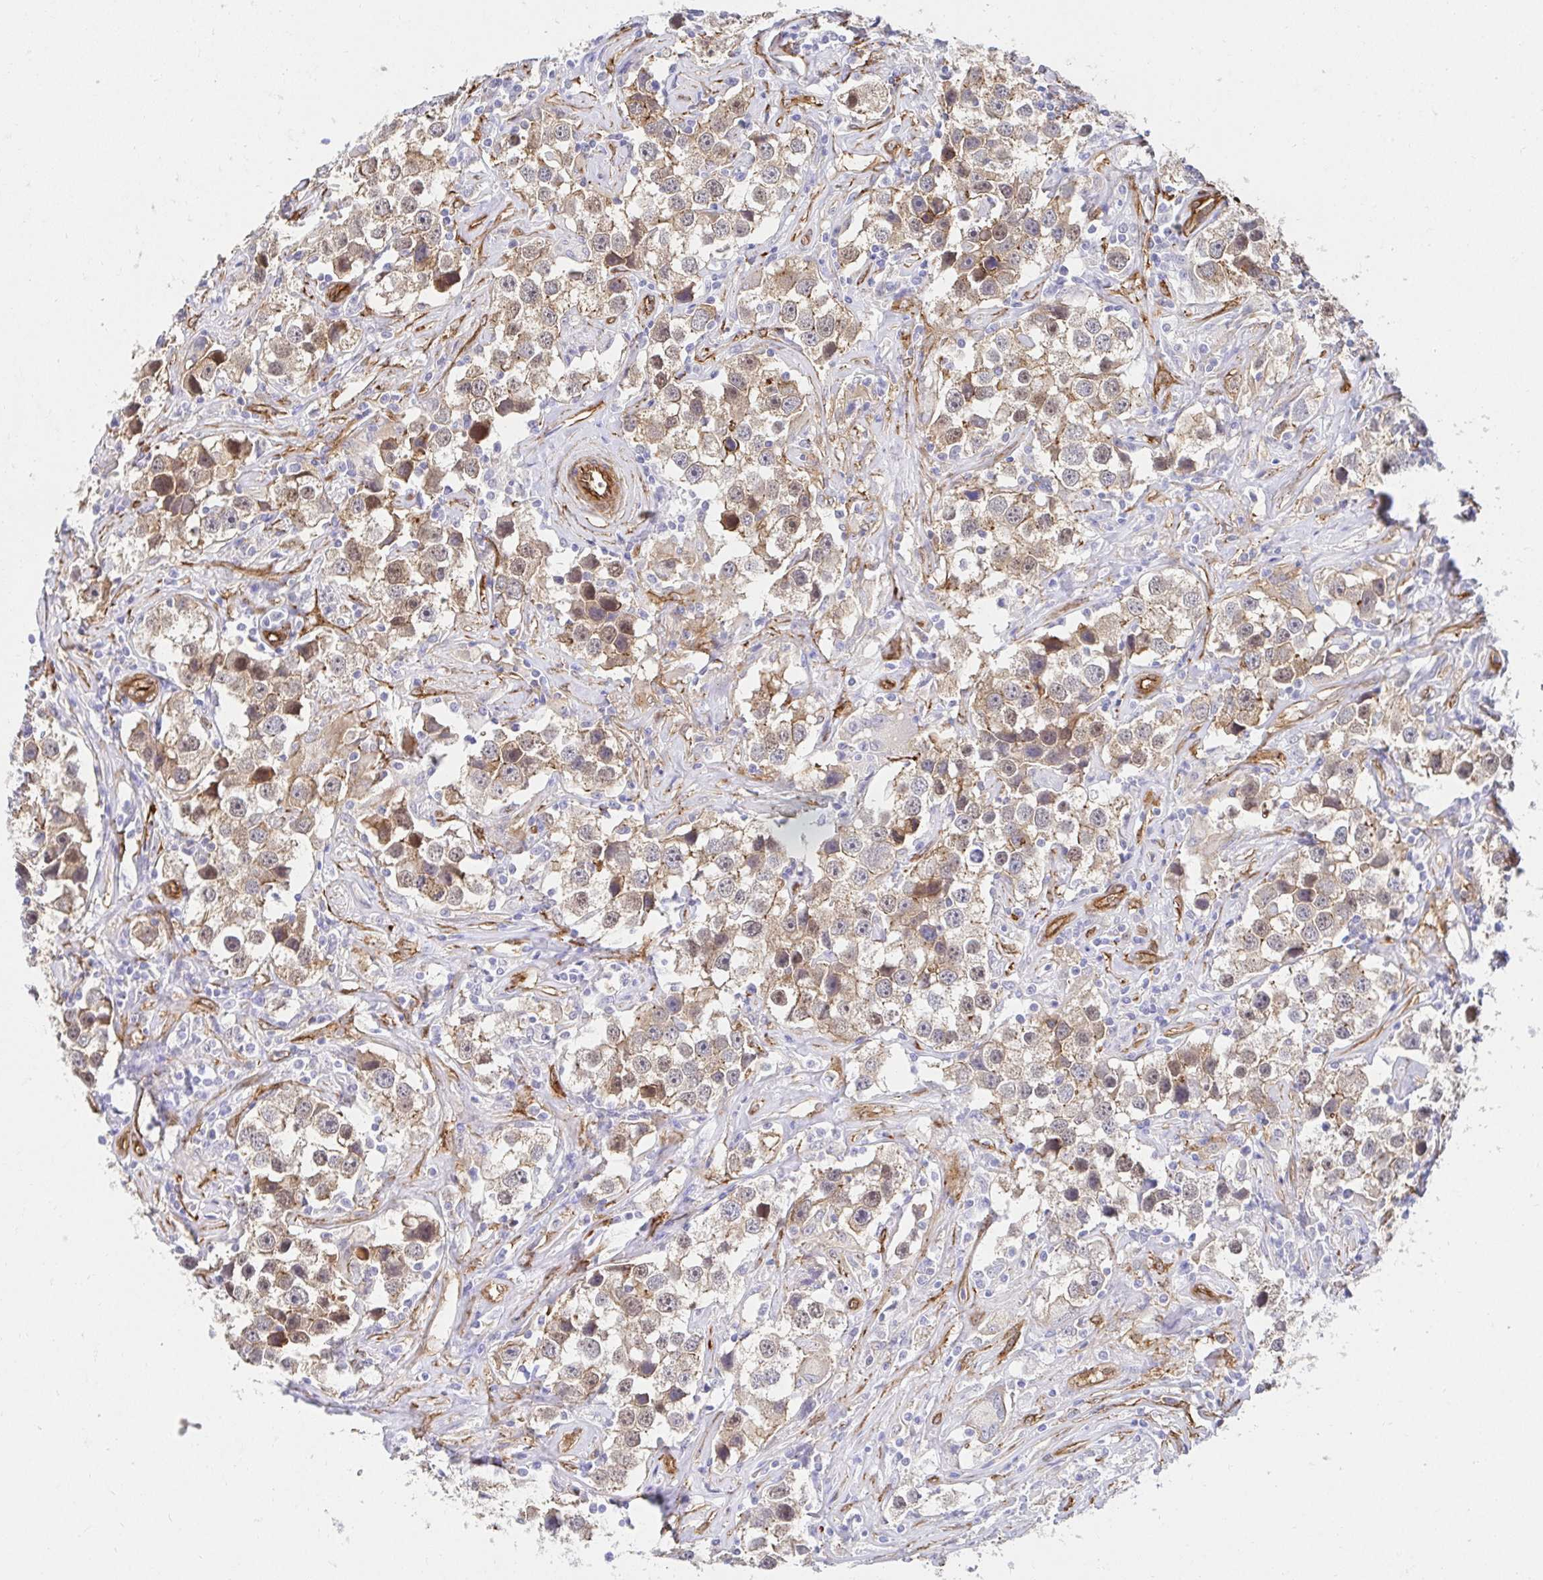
{"staining": {"intensity": "moderate", "quantity": ">75%", "location": "cytoplasmic/membranous"}, "tissue": "testis cancer", "cell_type": "Tumor cells", "image_type": "cancer", "snomed": [{"axis": "morphology", "description": "Seminoma, NOS"}, {"axis": "topography", "description": "Testis"}], "caption": "Immunohistochemistry (DAB) staining of testis seminoma displays moderate cytoplasmic/membranous protein positivity in about >75% of tumor cells.", "gene": "CTTN", "patient": {"sex": "male", "age": 49}}